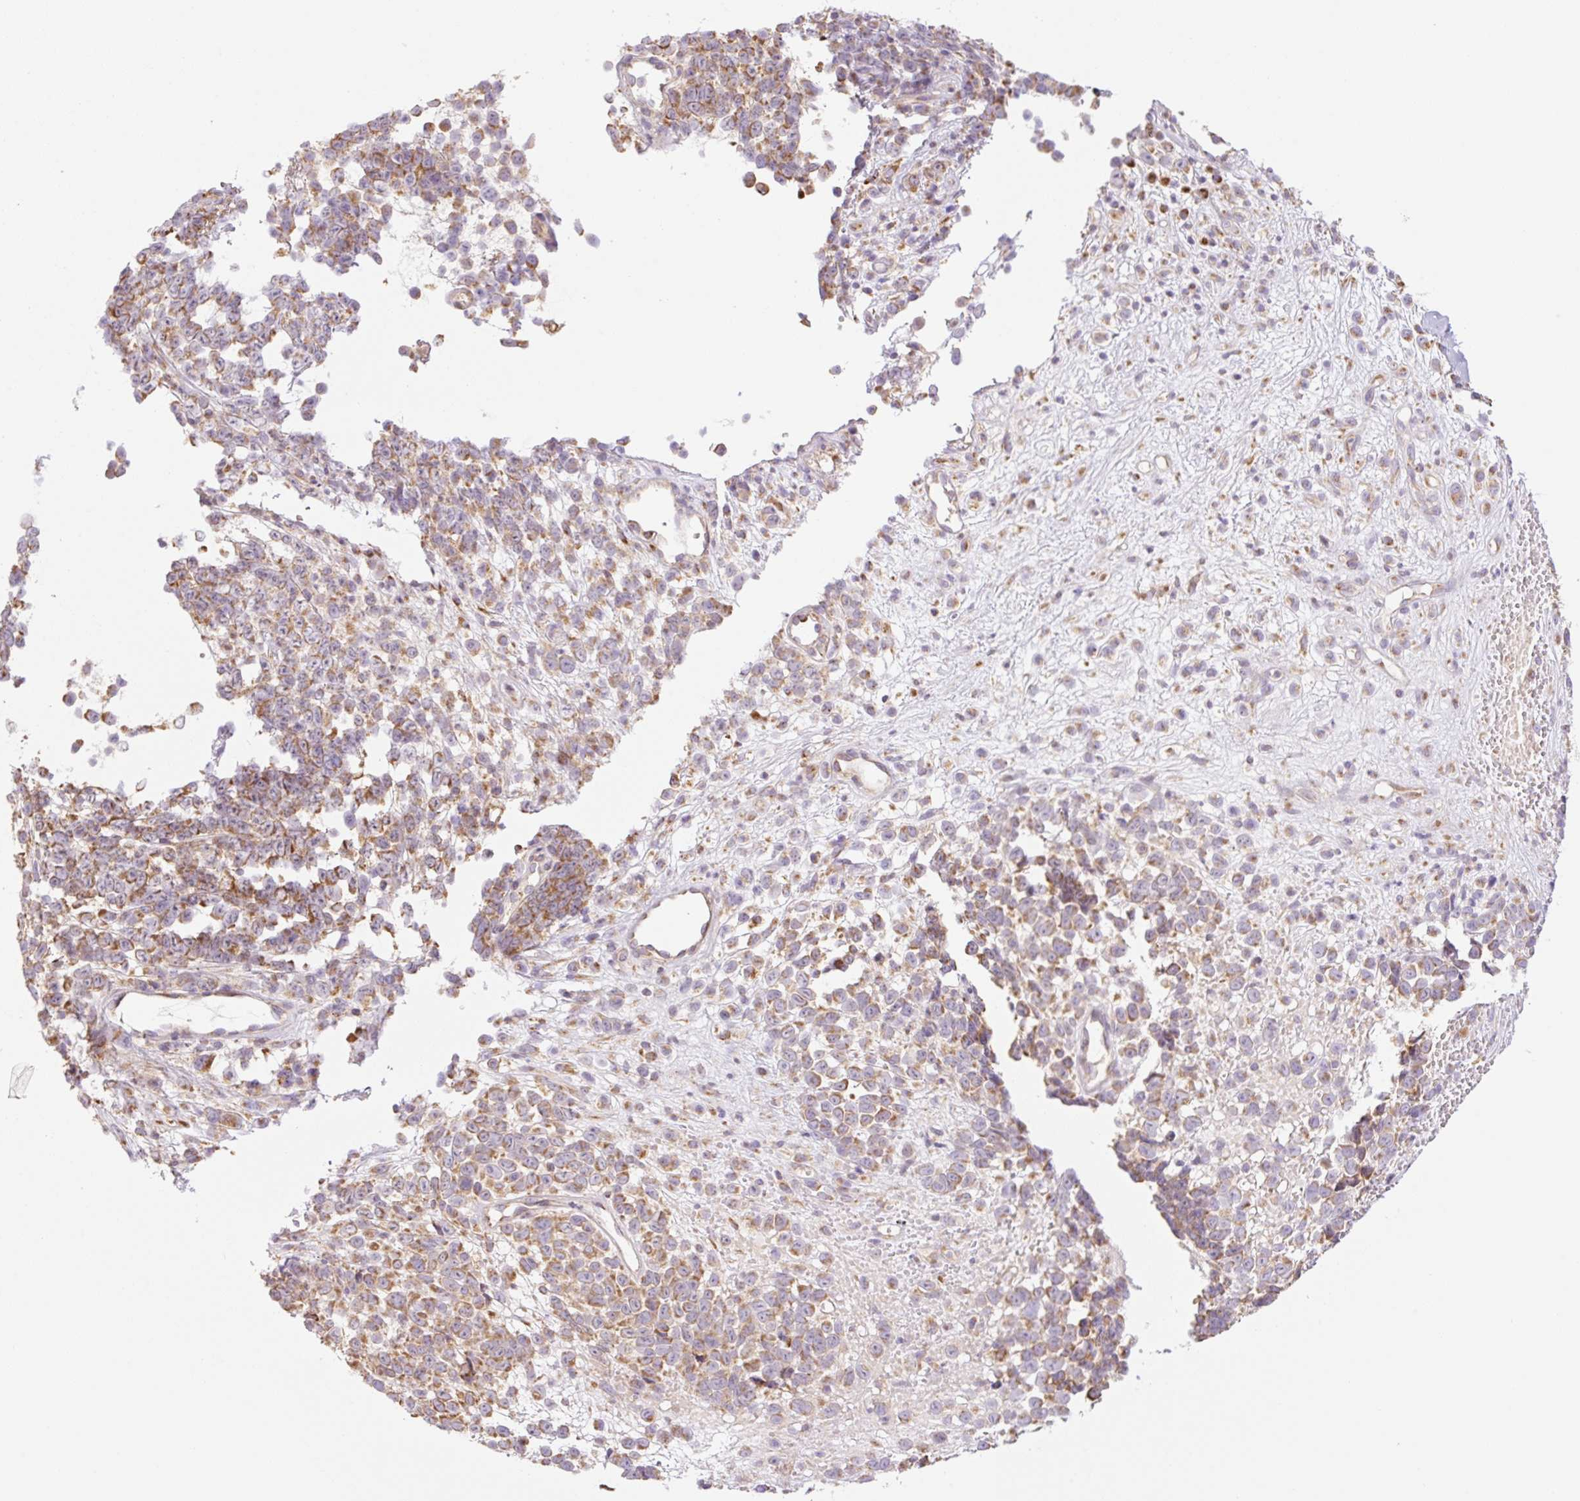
{"staining": {"intensity": "moderate", "quantity": ">75%", "location": "cytoplasmic/membranous"}, "tissue": "melanoma", "cell_type": "Tumor cells", "image_type": "cancer", "snomed": [{"axis": "morphology", "description": "Malignant melanoma, NOS"}, {"axis": "topography", "description": "Nose, NOS"}], "caption": "Immunohistochemical staining of melanoma exhibits moderate cytoplasmic/membranous protein expression in about >75% of tumor cells. (Brightfield microscopy of DAB IHC at high magnification).", "gene": "GOSR2", "patient": {"sex": "female", "age": 48}}